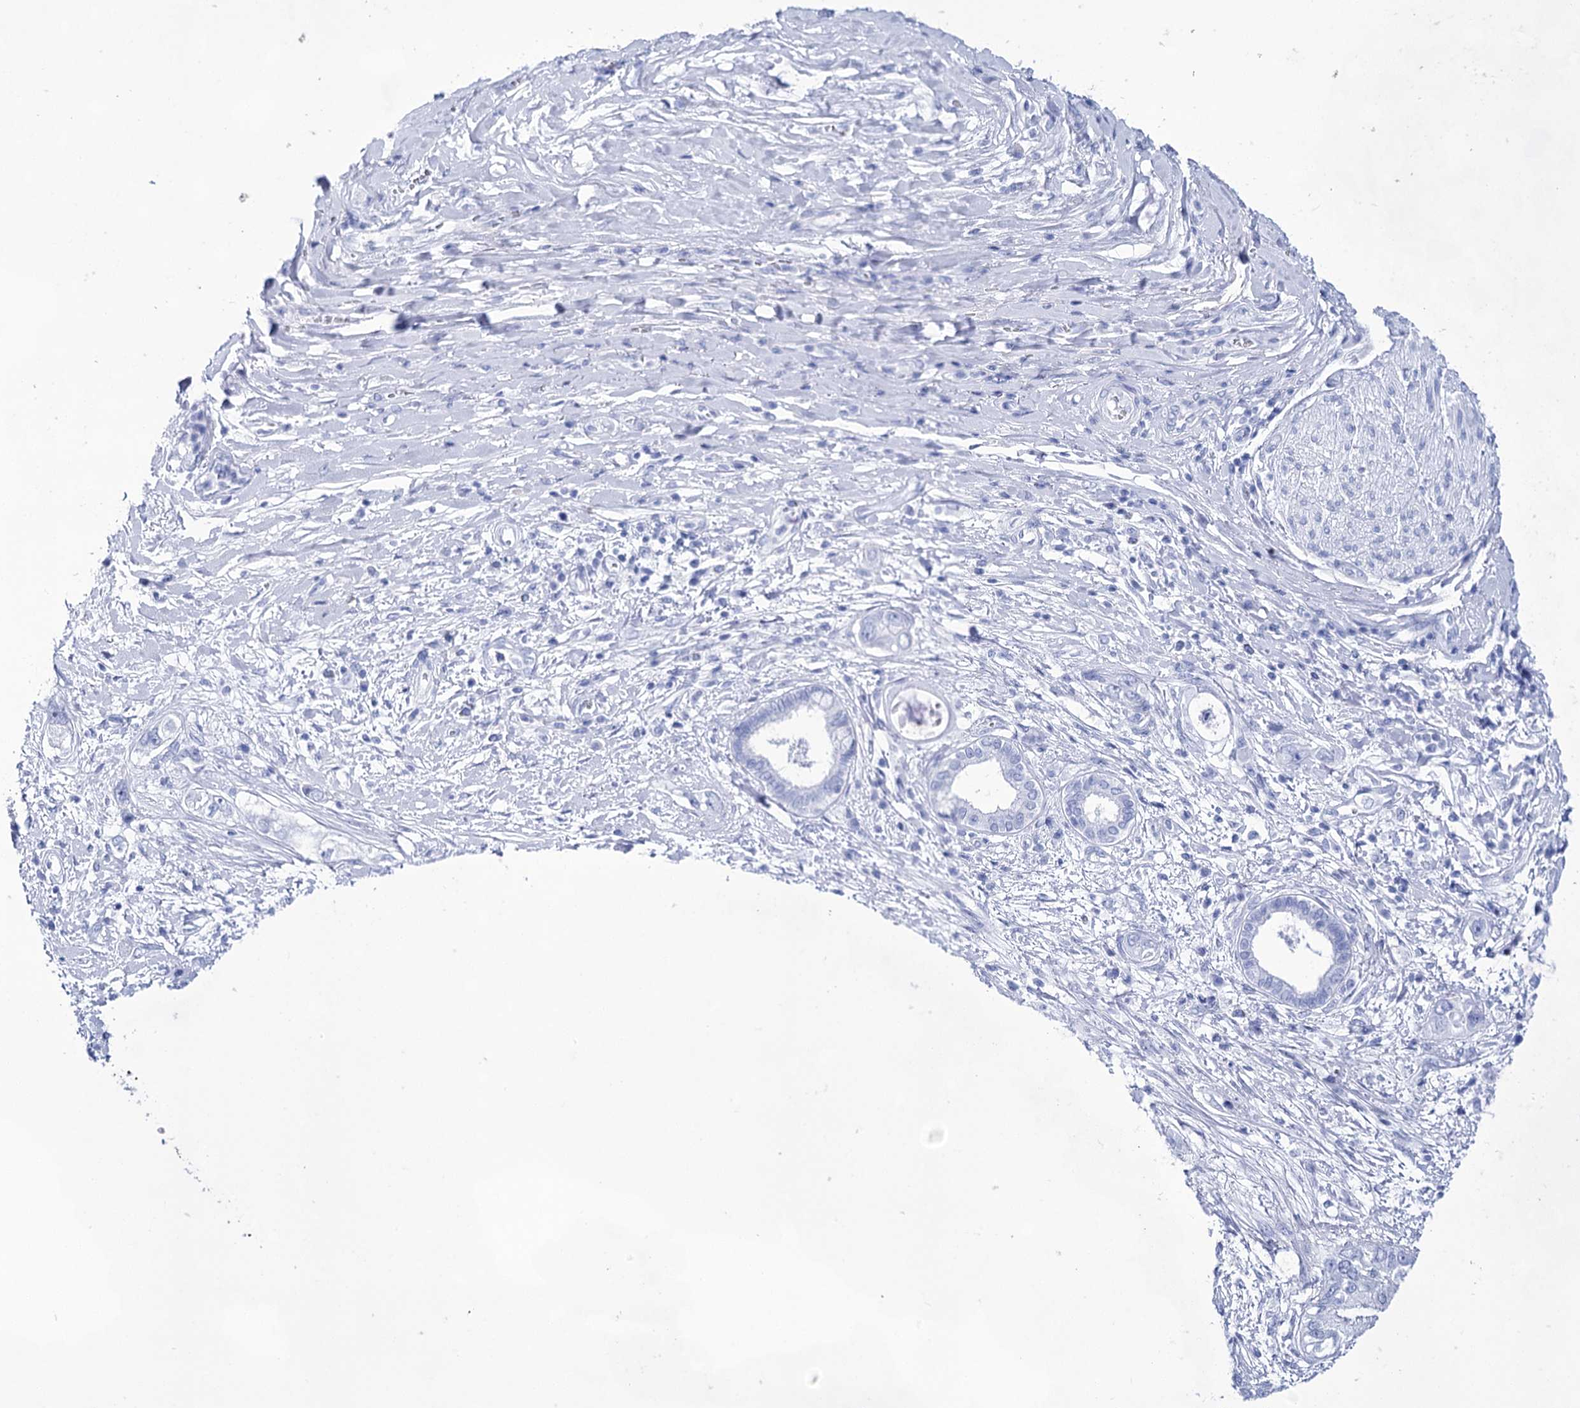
{"staining": {"intensity": "negative", "quantity": "none", "location": "none"}, "tissue": "pancreatic cancer", "cell_type": "Tumor cells", "image_type": "cancer", "snomed": [{"axis": "morphology", "description": "Inflammation, NOS"}, {"axis": "morphology", "description": "Adenocarcinoma, NOS"}, {"axis": "topography", "description": "Pancreas"}], "caption": "Photomicrograph shows no significant protein expression in tumor cells of adenocarcinoma (pancreatic). (DAB immunohistochemistry (IHC) visualized using brightfield microscopy, high magnification).", "gene": "LALBA", "patient": {"sex": "female", "age": 56}}